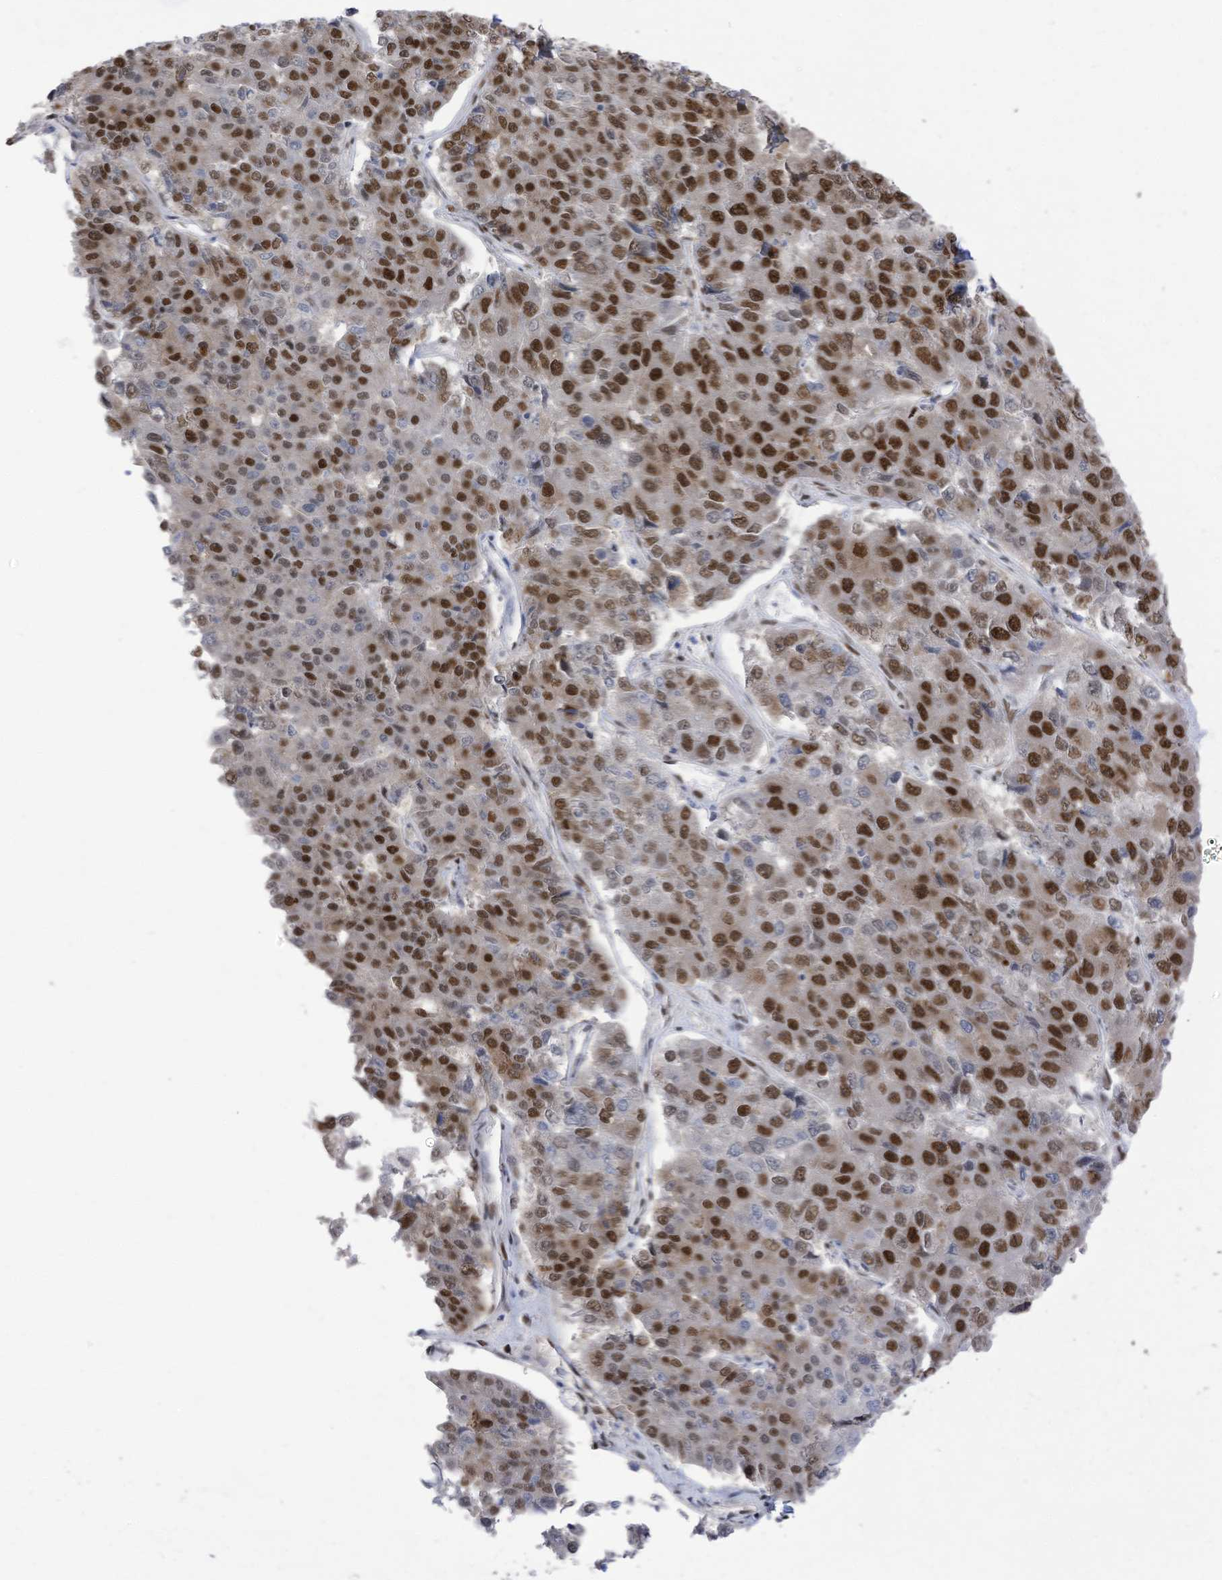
{"staining": {"intensity": "strong", "quantity": ">75%", "location": "nuclear"}, "tissue": "pancreatic cancer", "cell_type": "Tumor cells", "image_type": "cancer", "snomed": [{"axis": "morphology", "description": "Adenocarcinoma, NOS"}, {"axis": "topography", "description": "Pancreas"}], "caption": "Tumor cells show high levels of strong nuclear expression in about >75% of cells in adenocarcinoma (pancreatic).", "gene": "KHSRP", "patient": {"sex": "male", "age": 50}}